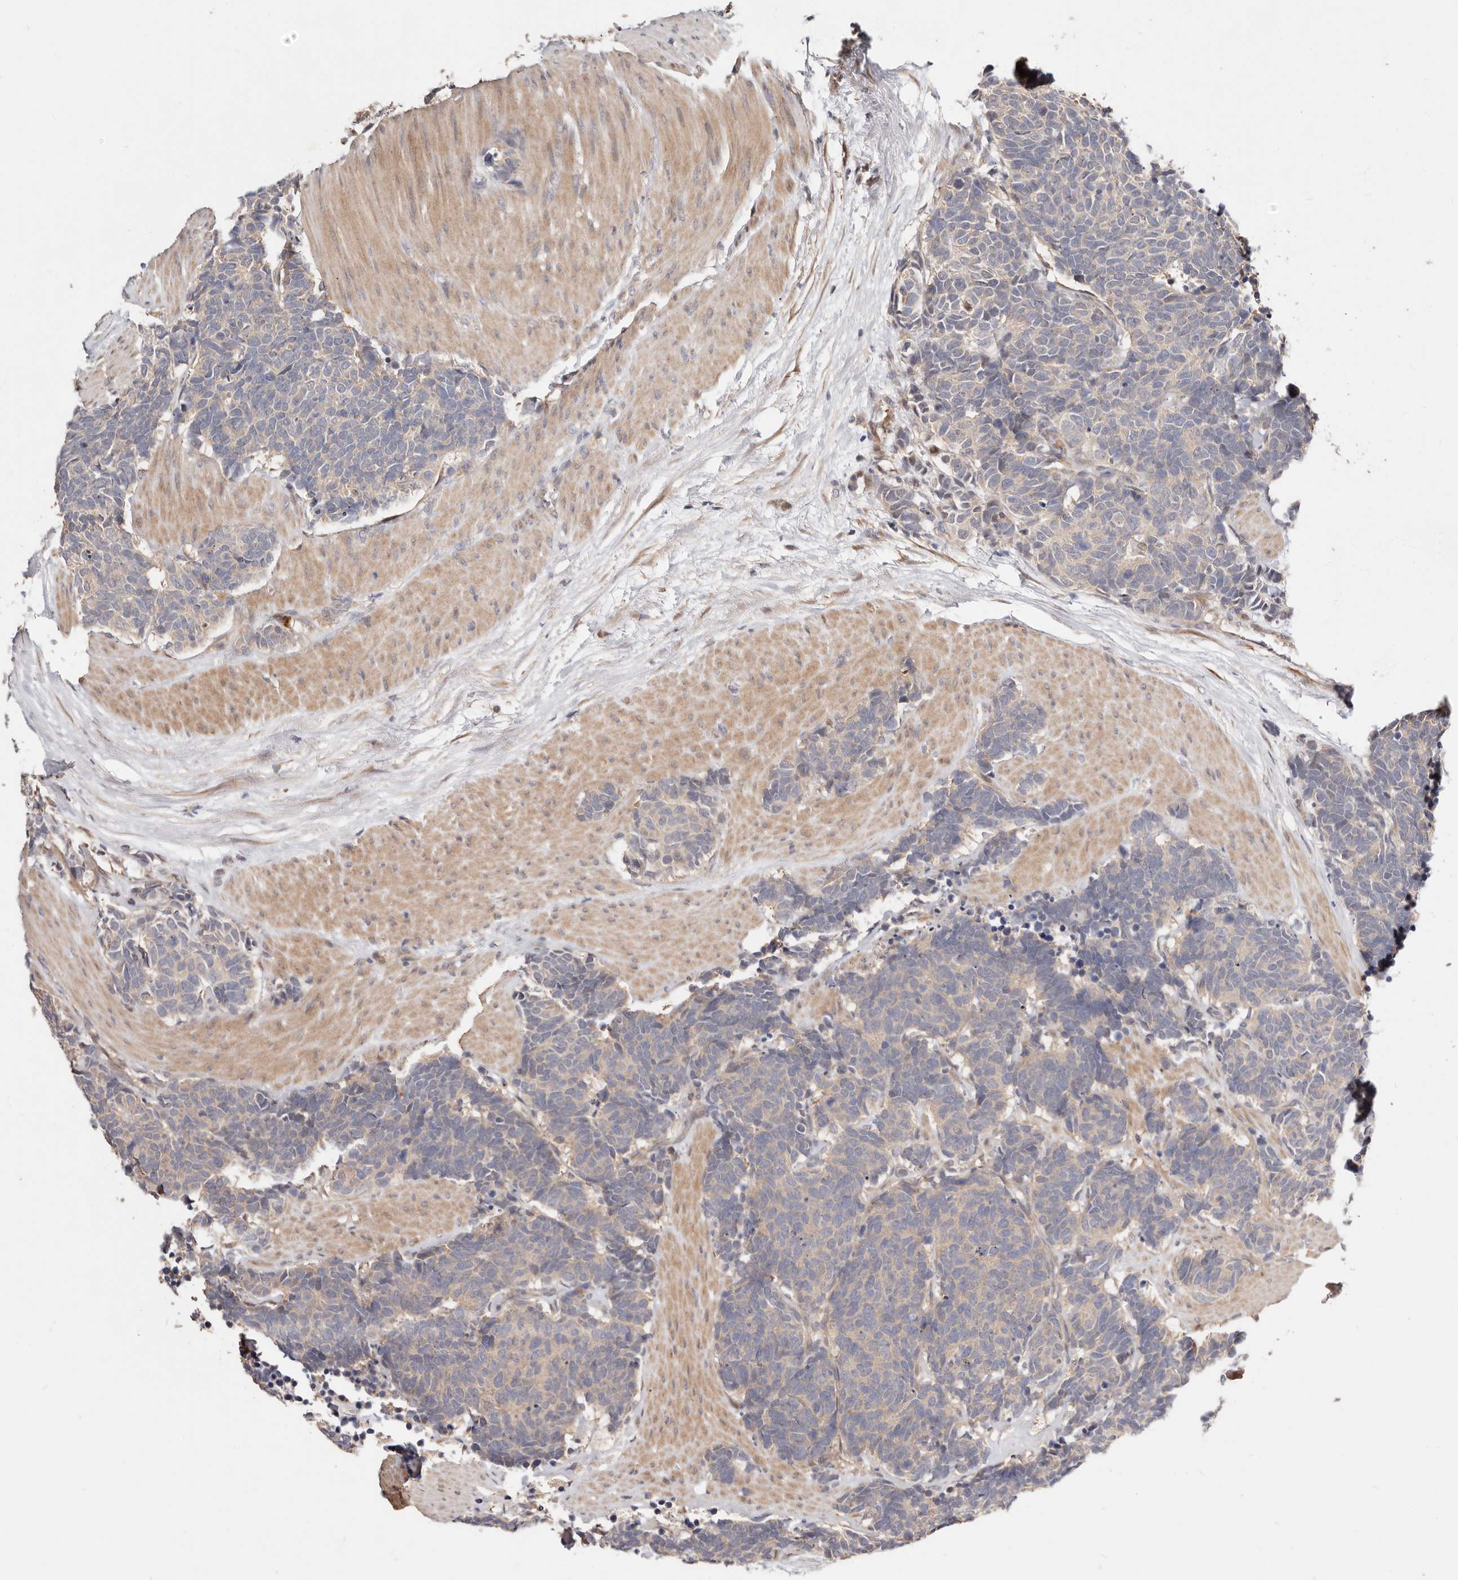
{"staining": {"intensity": "negative", "quantity": "none", "location": "none"}, "tissue": "carcinoid", "cell_type": "Tumor cells", "image_type": "cancer", "snomed": [{"axis": "morphology", "description": "Carcinoma, NOS"}, {"axis": "morphology", "description": "Carcinoid, malignant, NOS"}, {"axis": "topography", "description": "Urinary bladder"}], "caption": "High magnification brightfield microscopy of carcinoid (malignant) stained with DAB (3,3'-diaminobenzidine) (brown) and counterstained with hematoxylin (blue): tumor cells show no significant positivity.", "gene": "USP33", "patient": {"sex": "male", "age": 57}}